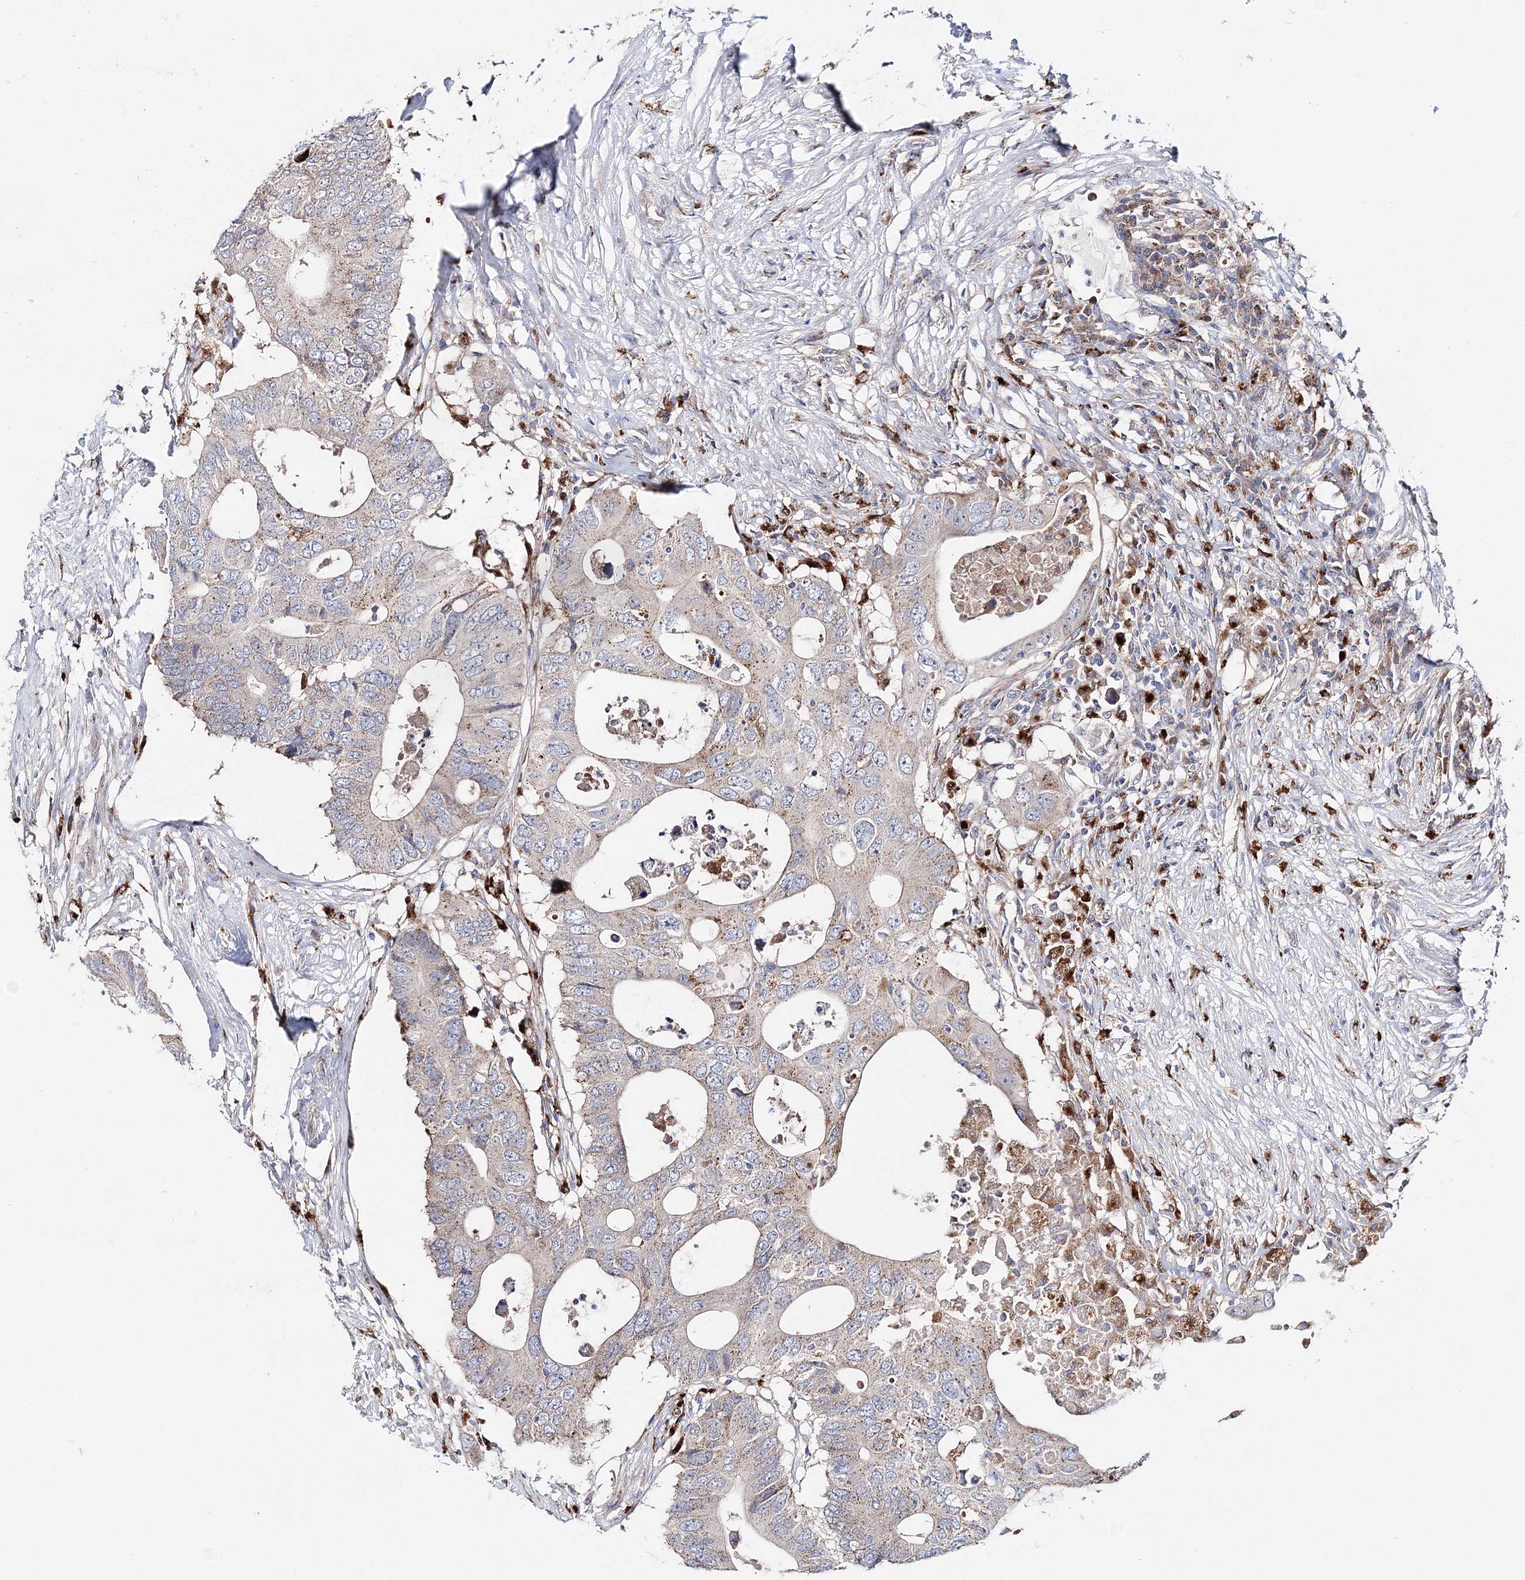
{"staining": {"intensity": "moderate", "quantity": "25%-75%", "location": "cytoplasmic/membranous"}, "tissue": "colorectal cancer", "cell_type": "Tumor cells", "image_type": "cancer", "snomed": [{"axis": "morphology", "description": "Adenocarcinoma, NOS"}, {"axis": "topography", "description": "Colon"}], "caption": "DAB immunohistochemical staining of adenocarcinoma (colorectal) demonstrates moderate cytoplasmic/membranous protein staining in about 25%-75% of tumor cells.", "gene": "C3orf38", "patient": {"sex": "male", "age": 71}}